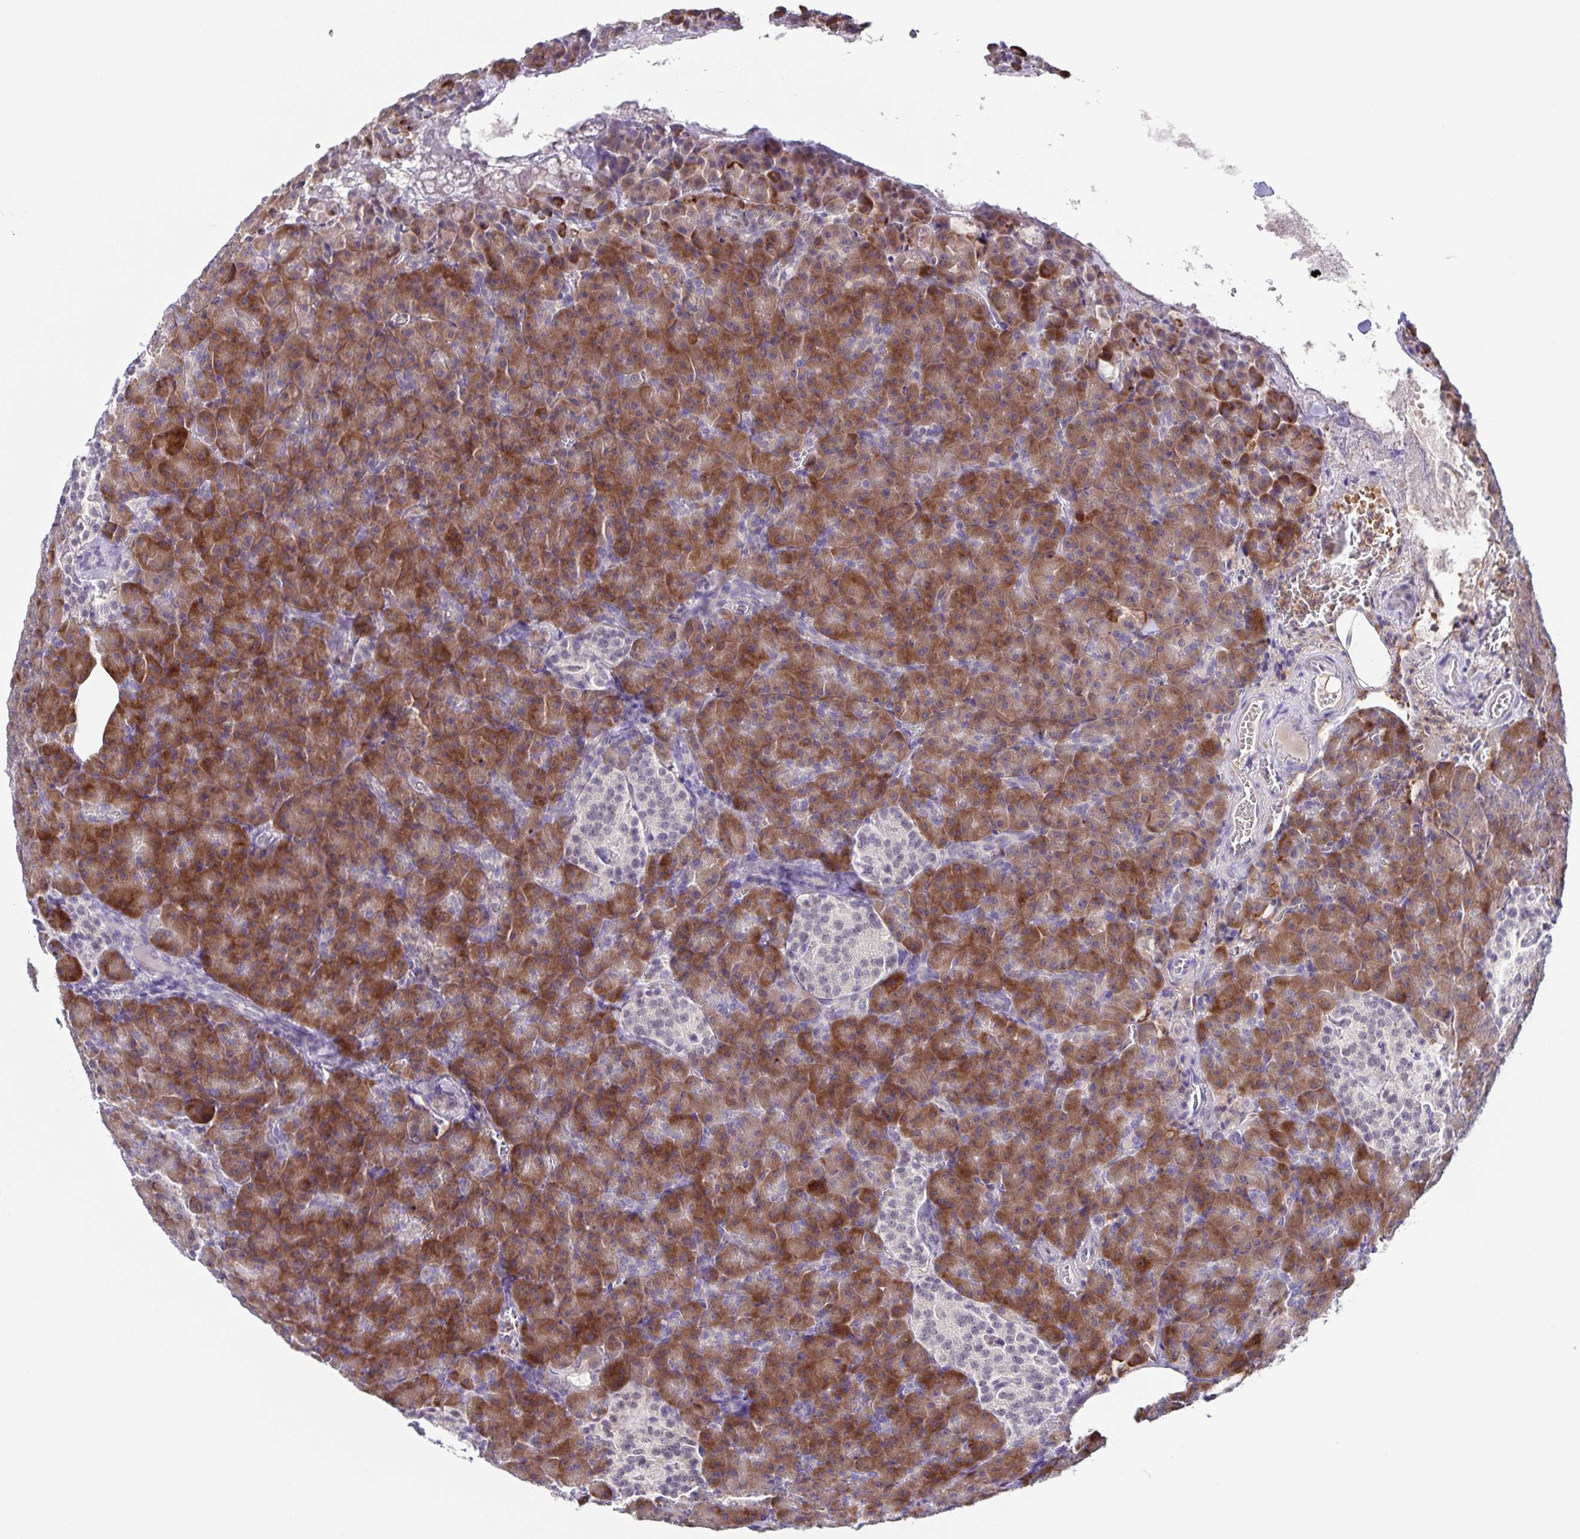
{"staining": {"intensity": "moderate", "quantity": ">75%", "location": "cytoplasmic/membranous"}, "tissue": "pancreas", "cell_type": "Exocrine glandular cells", "image_type": "normal", "snomed": [{"axis": "morphology", "description": "Normal tissue, NOS"}, {"axis": "topography", "description": "Pancreas"}], "caption": "The histopathology image shows immunohistochemical staining of benign pancreas. There is moderate cytoplasmic/membranous expression is seen in about >75% of exocrine glandular cells.", "gene": "STPG4", "patient": {"sex": "female", "age": 74}}